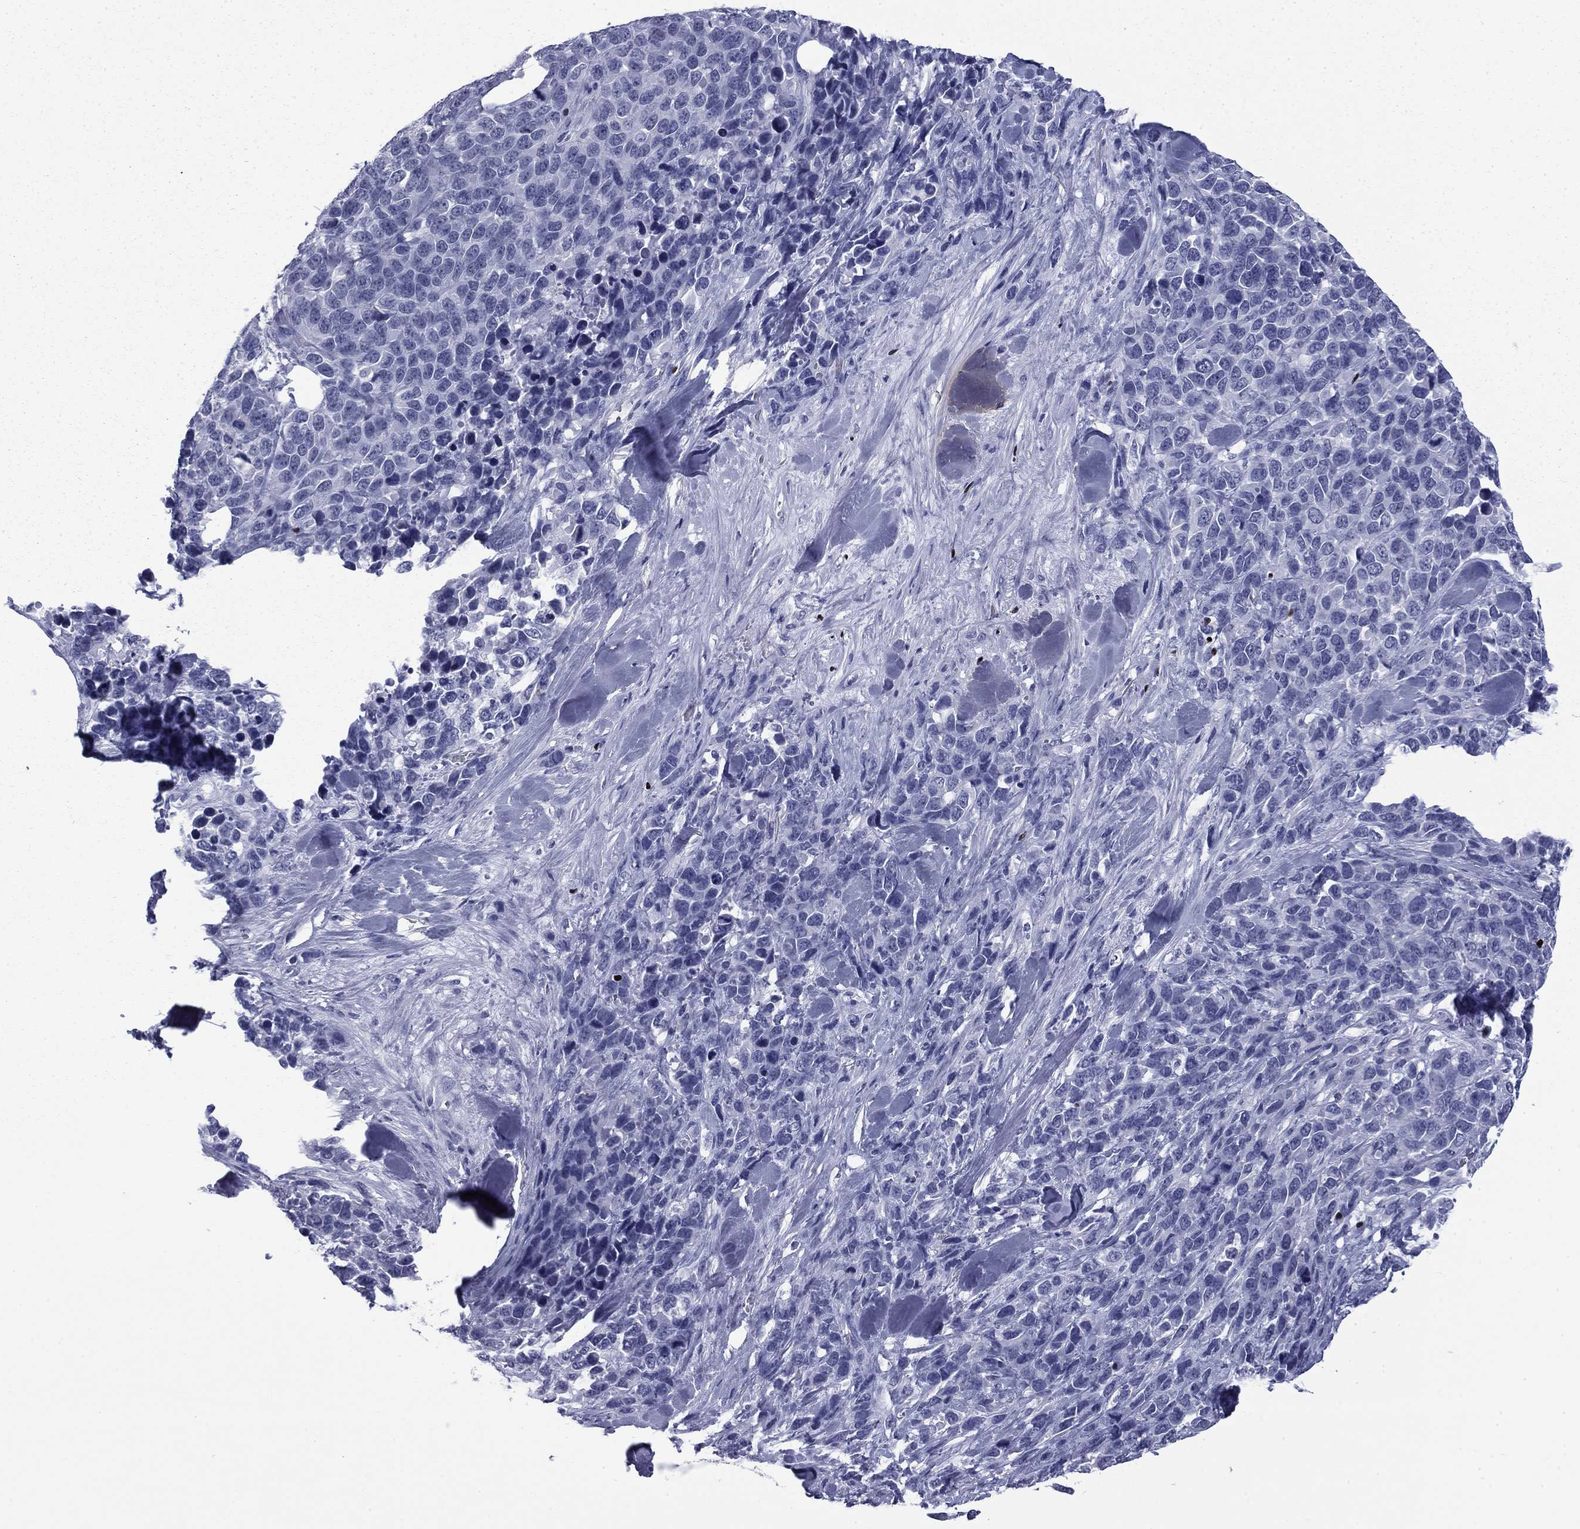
{"staining": {"intensity": "negative", "quantity": "none", "location": "none"}, "tissue": "melanoma", "cell_type": "Tumor cells", "image_type": "cancer", "snomed": [{"axis": "morphology", "description": "Malignant melanoma, Metastatic site"}, {"axis": "topography", "description": "Skin"}], "caption": "Immunohistochemical staining of melanoma reveals no significant staining in tumor cells.", "gene": "IKZF3", "patient": {"sex": "male", "age": 84}}